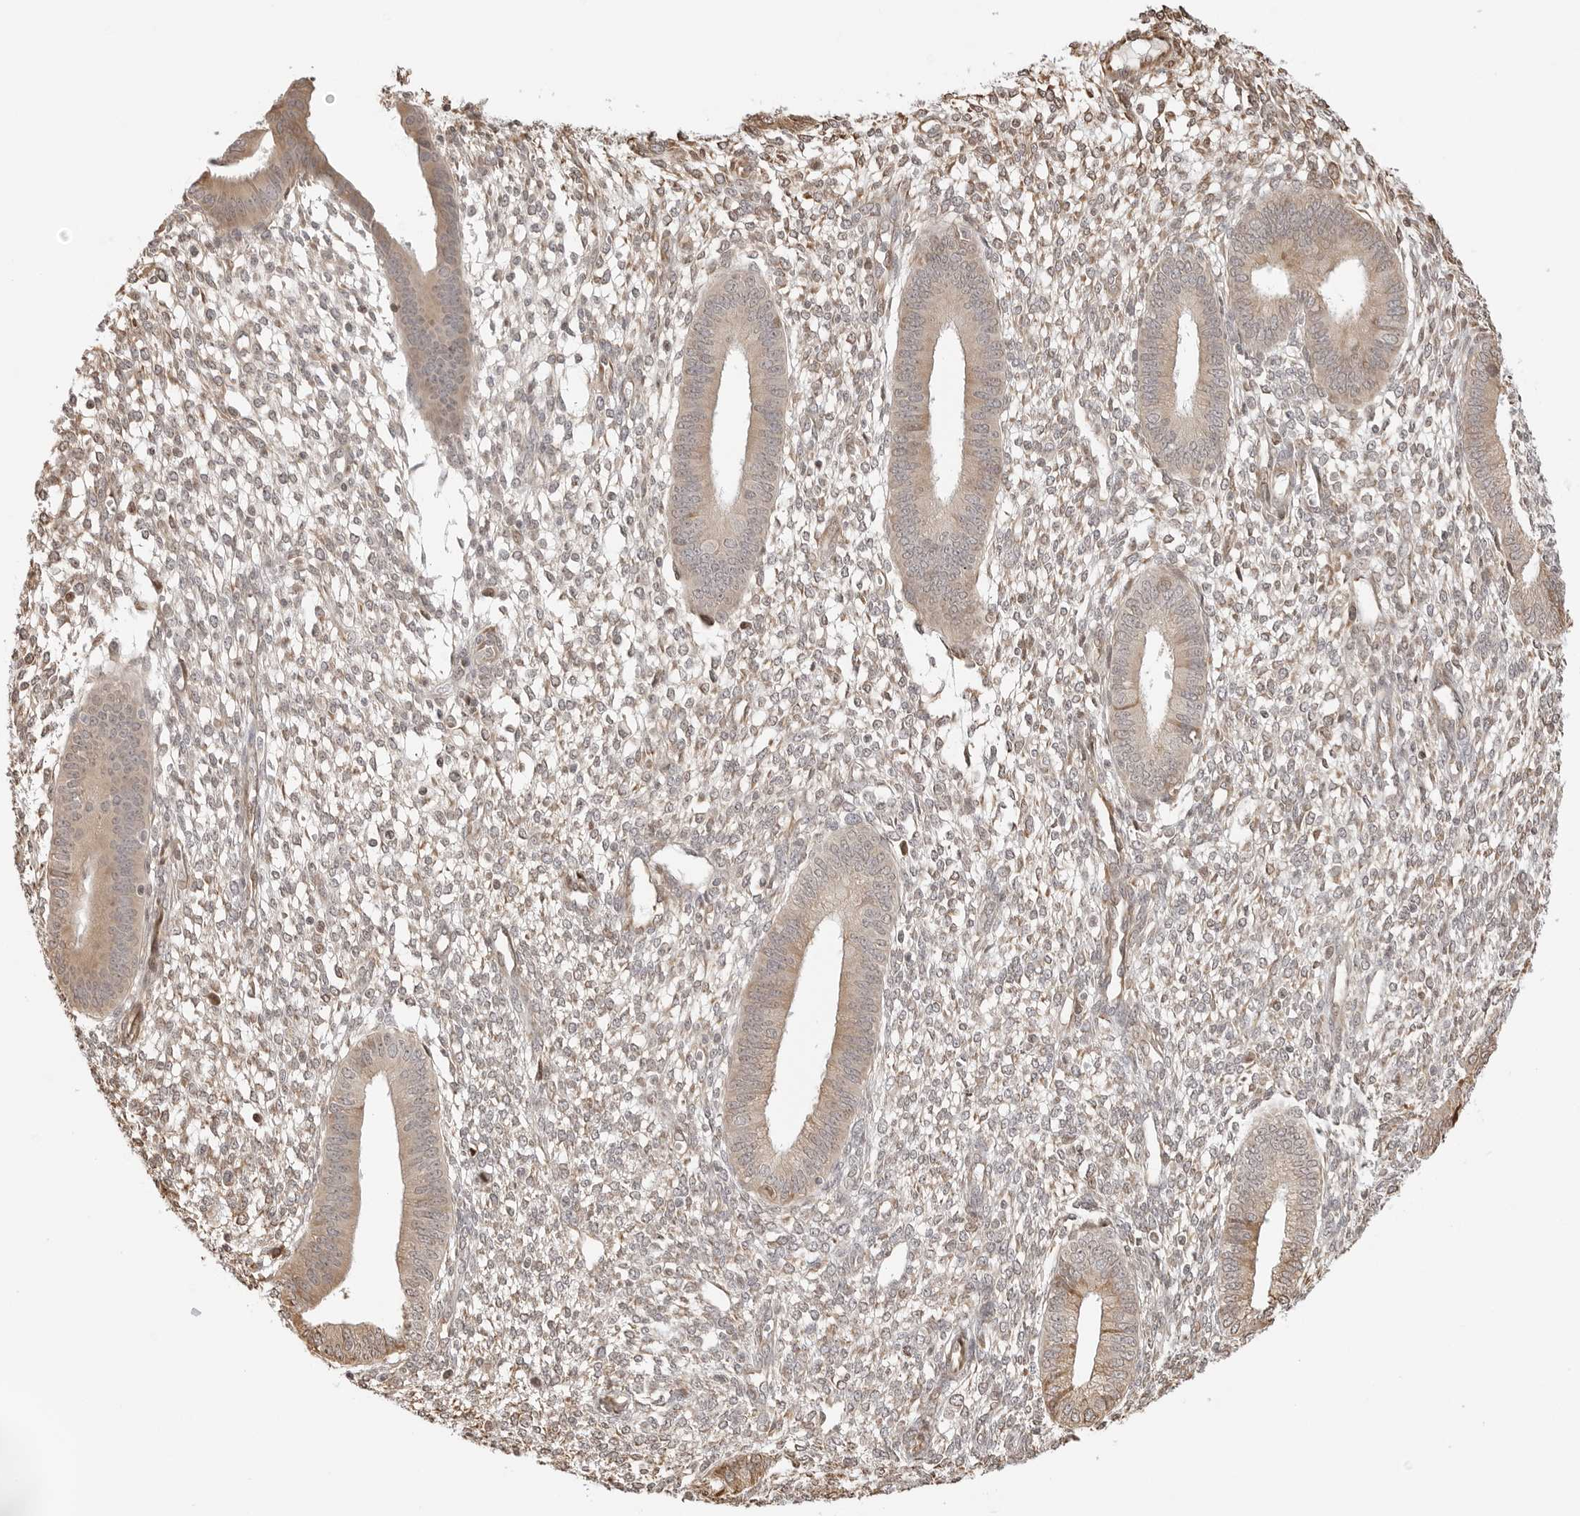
{"staining": {"intensity": "weak", "quantity": "<25%", "location": "nuclear"}, "tissue": "endometrium", "cell_type": "Cells in endometrial stroma", "image_type": "normal", "snomed": [{"axis": "morphology", "description": "Normal tissue, NOS"}, {"axis": "topography", "description": "Endometrium"}], "caption": "High magnification brightfield microscopy of unremarkable endometrium stained with DAB (3,3'-diaminobenzidine) (brown) and counterstained with hematoxylin (blue): cells in endometrial stroma show no significant positivity. (DAB immunohistochemistry visualized using brightfield microscopy, high magnification).", "gene": "FKBP14", "patient": {"sex": "female", "age": 46}}